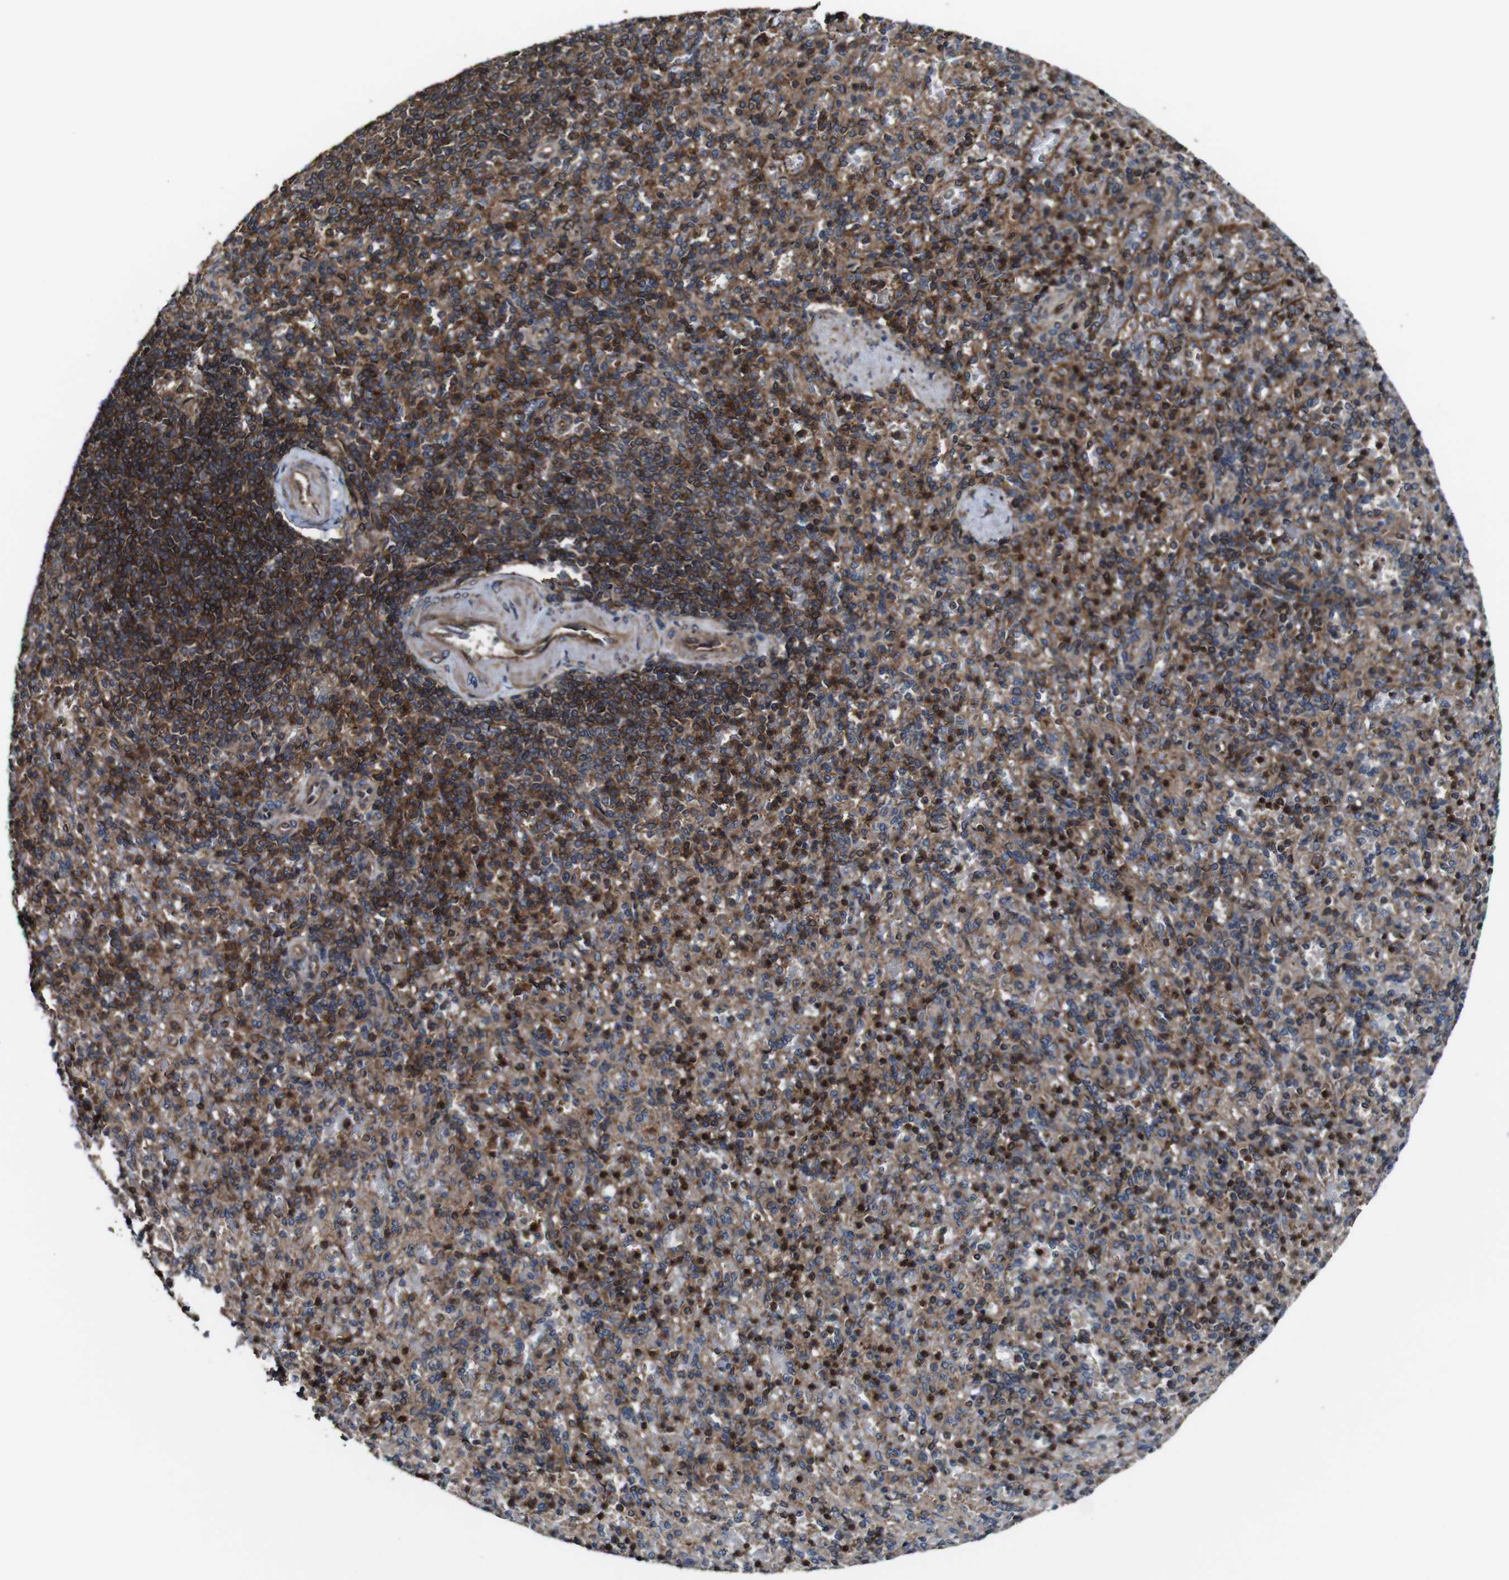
{"staining": {"intensity": "strong", "quantity": "25%-75%", "location": "cytoplasmic/membranous"}, "tissue": "spleen", "cell_type": "Cells in red pulp", "image_type": "normal", "snomed": [{"axis": "morphology", "description": "Normal tissue, NOS"}, {"axis": "topography", "description": "Spleen"}], "caption": "Human spleen stained for a protein (brown) displays strong cytoplasmic/membranous positive positivity in approximately 25%-75% of cells in red pulp.", "gene": "TNIK", "patient": {"sex": "female", "age": 74}}